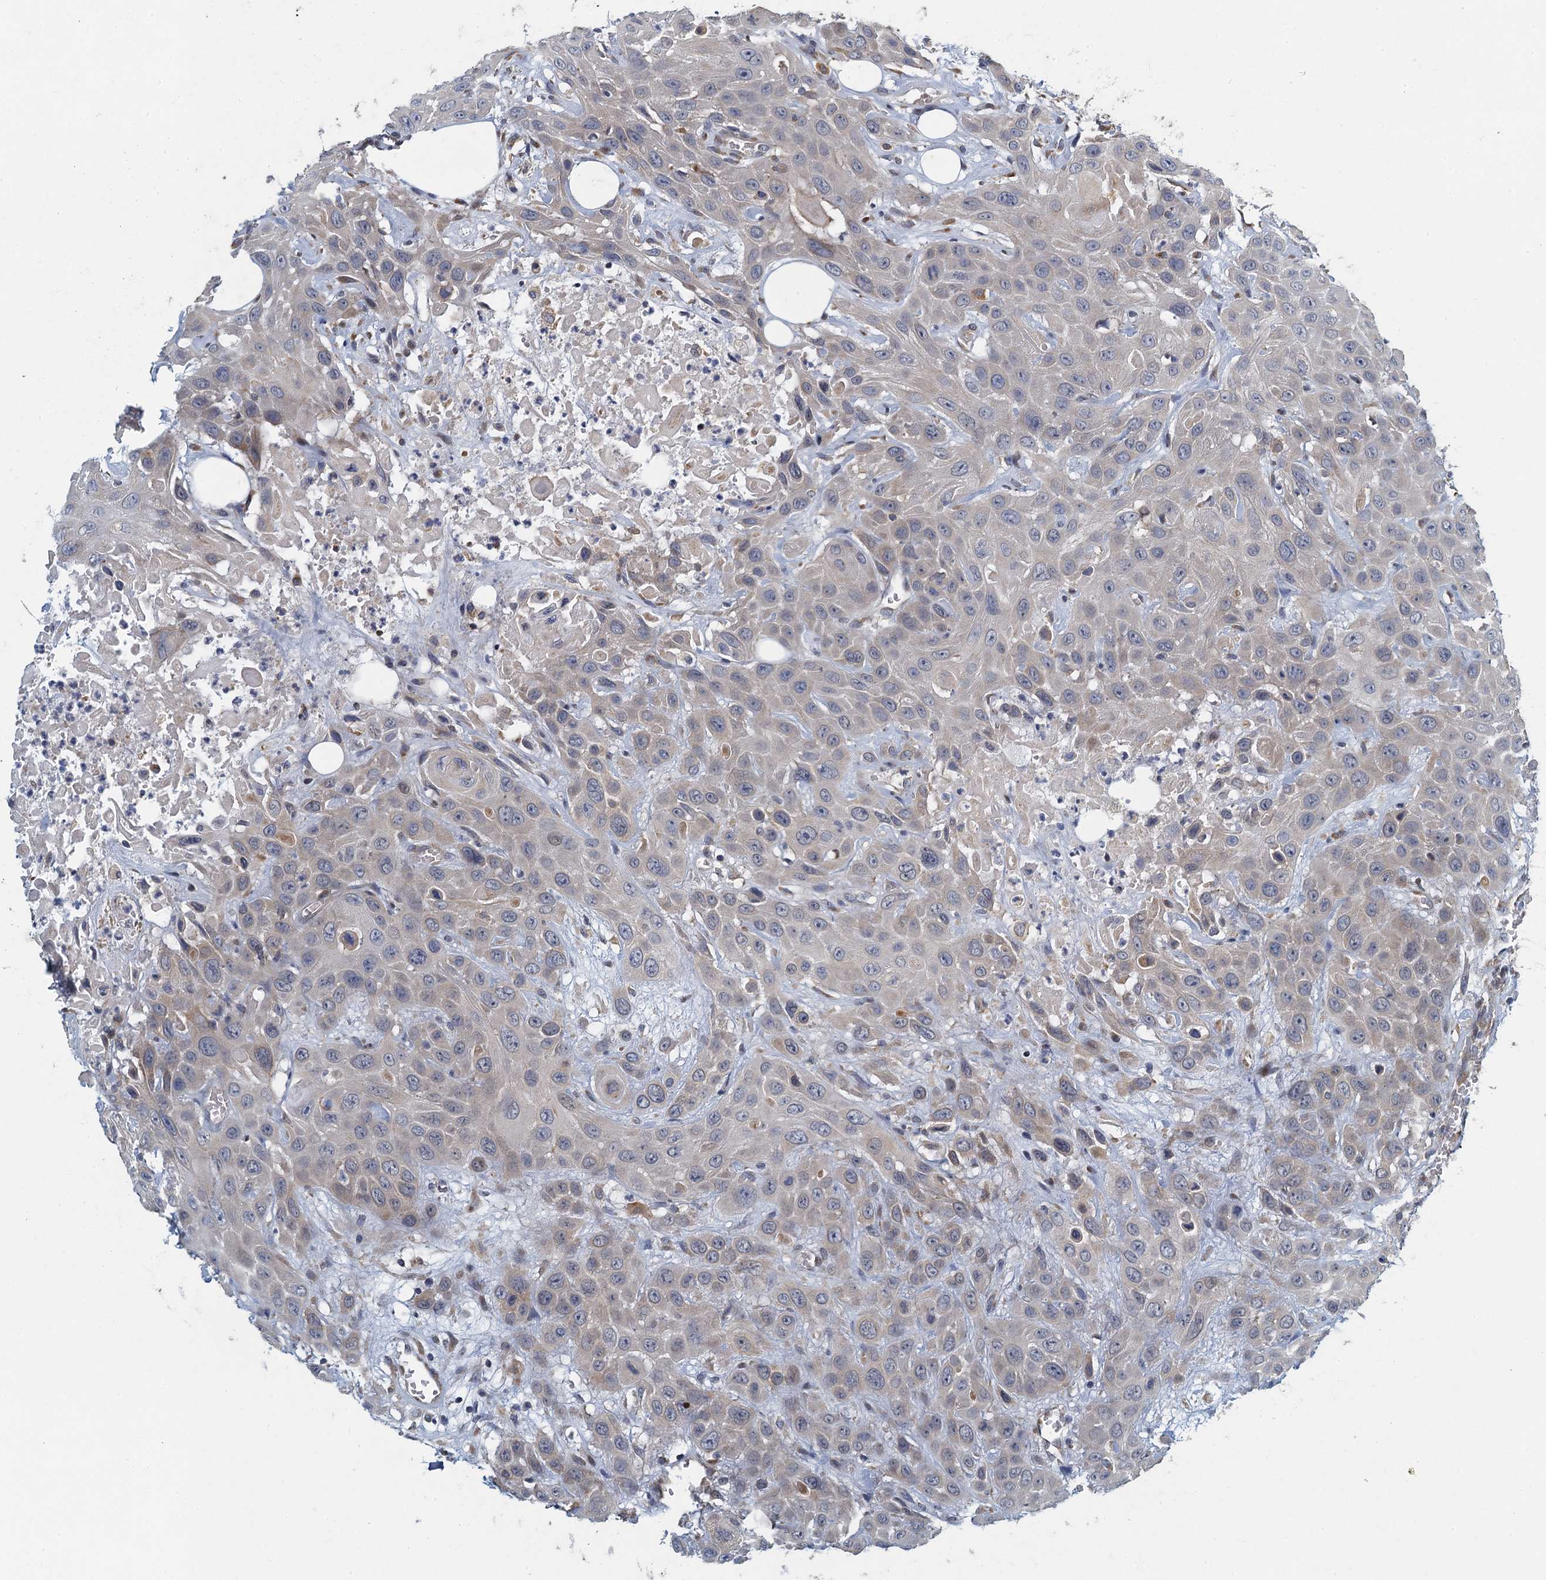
{"staining": {"intensity": "negative", "quantity": "none", "location": "none"}, "tissue": "head and neck cancer", "cell_type": "Tumor cells", "image_type": "cancer", "snomed": [{"axis": "morphology", "description": "Squamous cell carcinoma, NOS"}, {"axis": "topography", "description": "Head-Neck"}], "caption": "This is an IHC histopathology image of human head and neck squamous cell carcinoma. There is no expression in tumor cells.", "gene": "ALG2", "patient": {"sex": "male", "age": 81}}